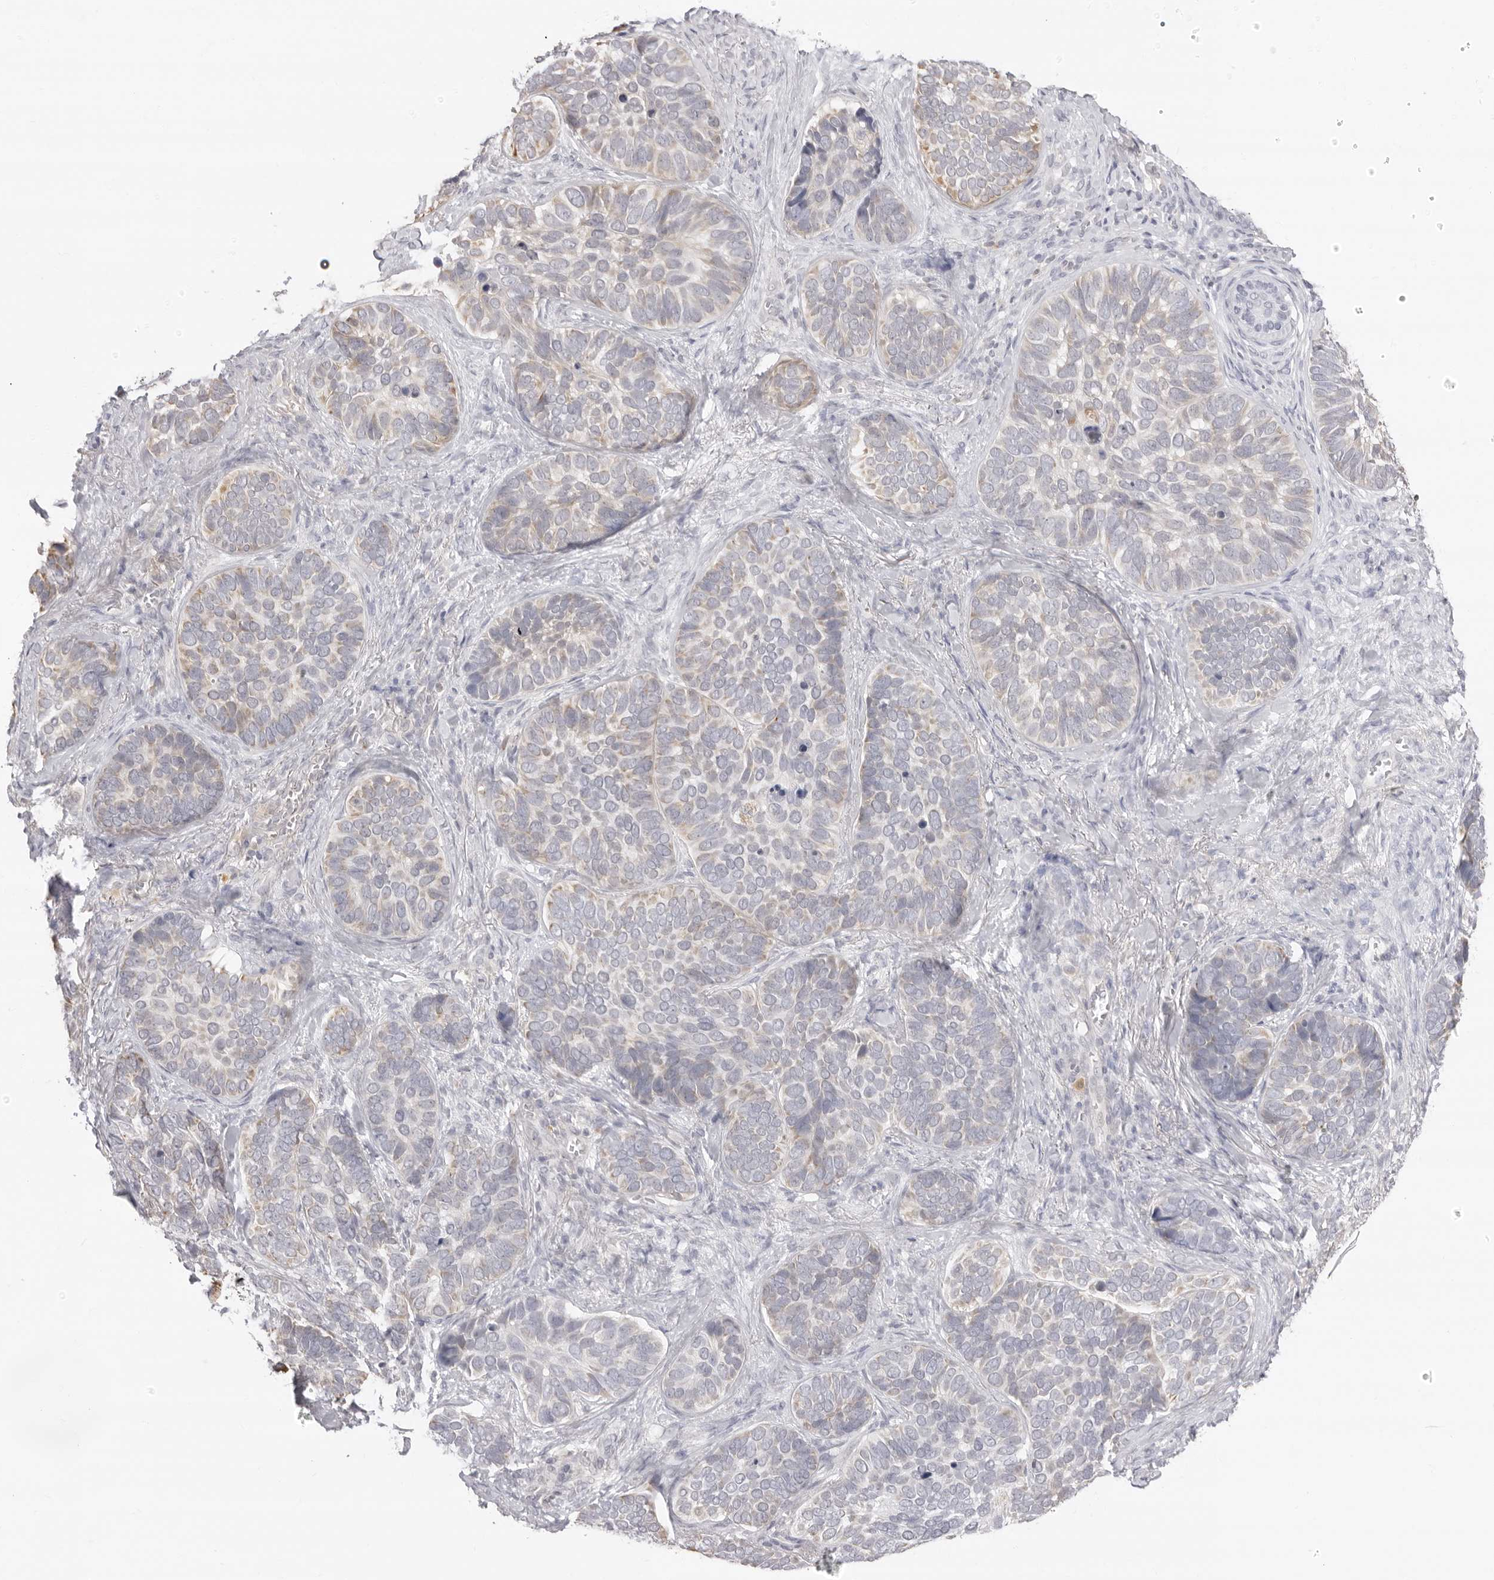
{"staining": {"intensity": "negative", "quantity": "none", "location": "none"}, "tissue": "skin cancer", "cell_type": "Tumor cells", "image_type": "cancer", "snomed": [{"axis": "morphology", "description": "Basal cell carcinoma"}, {"axis": "topography", "description": "Skin"}], "caption": "The histopathology image reveals no significant expression in tumor cells of skin cancer (basal cell carcinoma).", "gene": "FDPS", "patient": {"sex": "male", "age": 62}}